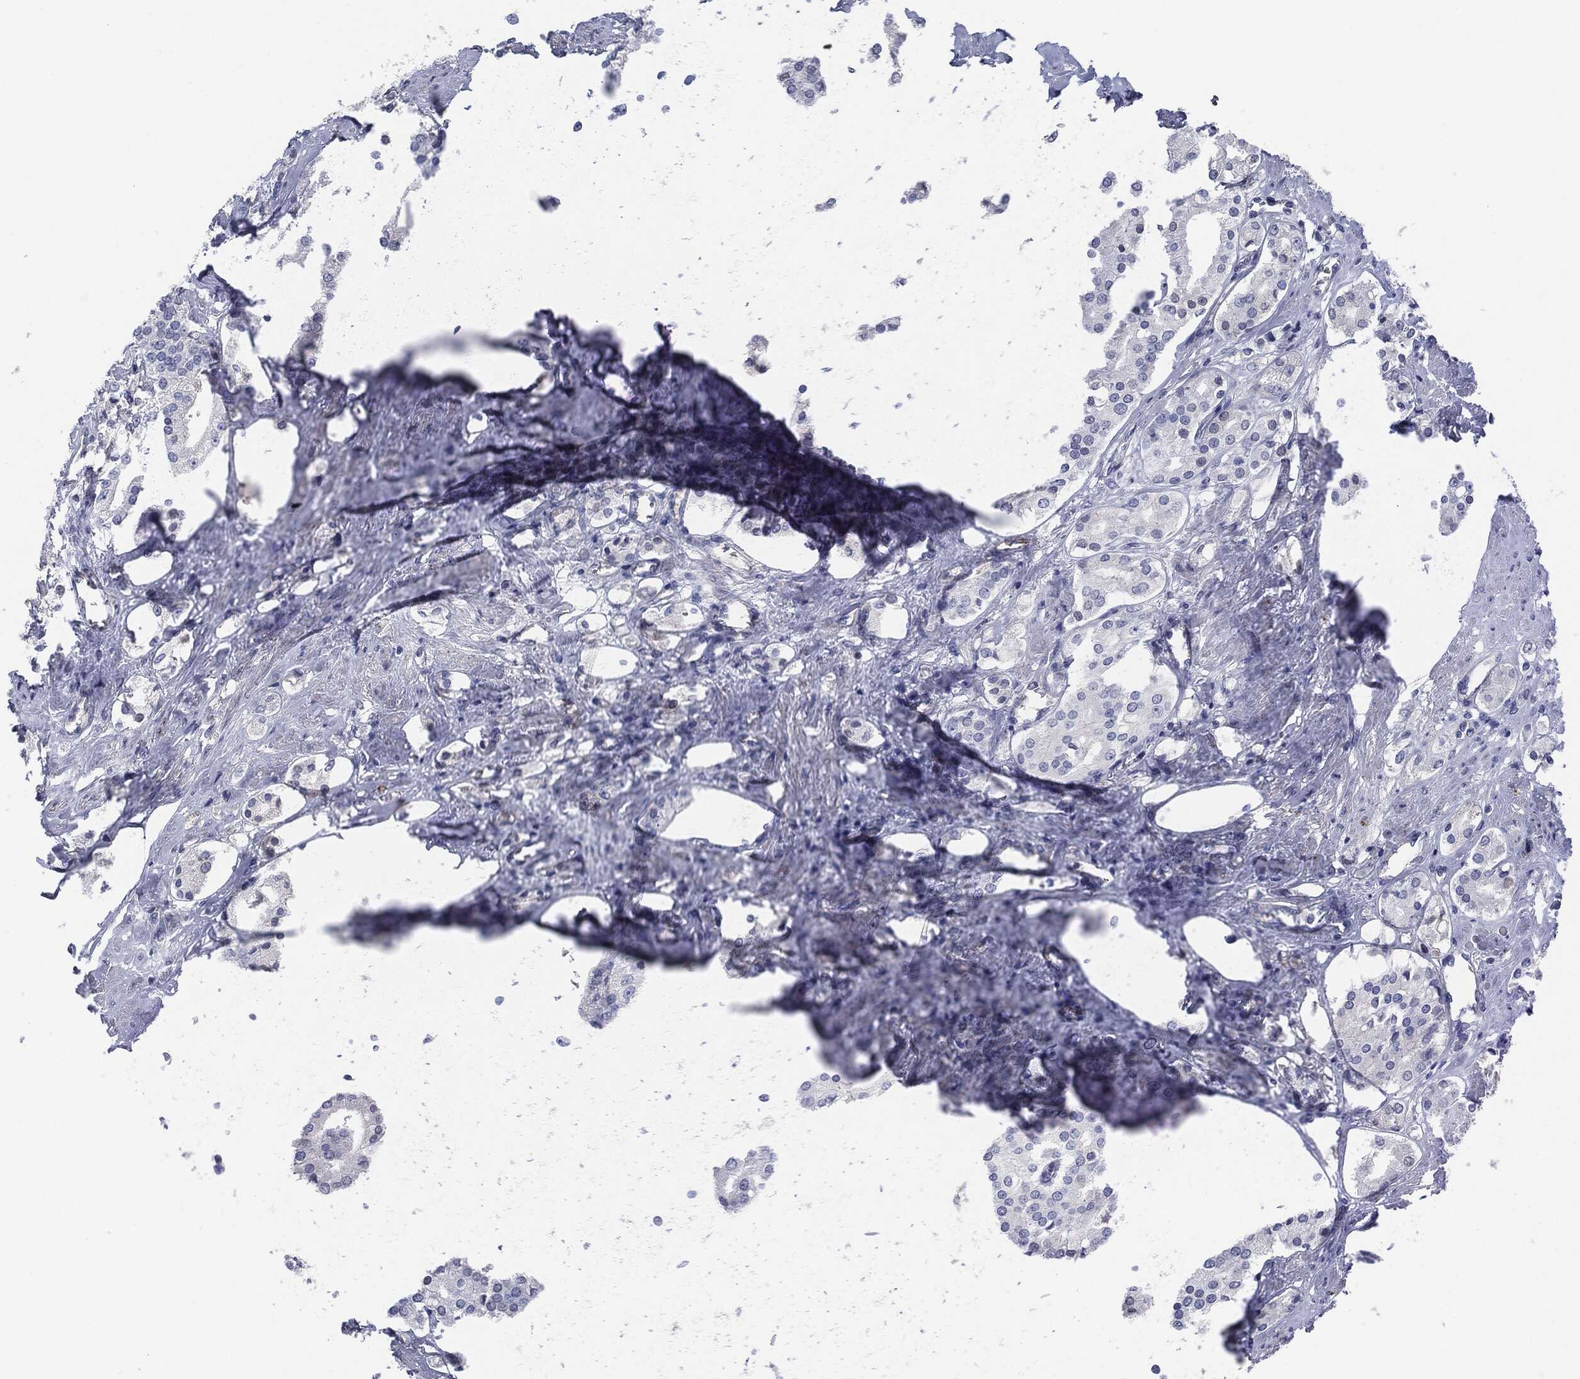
{"staining": {"intensity": "negative", "quantity": "none", "location": "none"}, "tissue": "prostate cancer", "cell_type": "Tumor cells", "image_type": "cancer", "snomed": [{"axis": "morphology", "description": "Adenocarcinoma, NOS"}, {"axis": "topography", "description": "Prostate and seminal vesicle, NOS"}, {"axis": "topography", "description": "Prostate"}], "caption": "Tumor cells are negative for brown protein staining in prostate adenocarcinoma.", "gene": "CD27", "patient": {"sex": "male", "age": 67}}